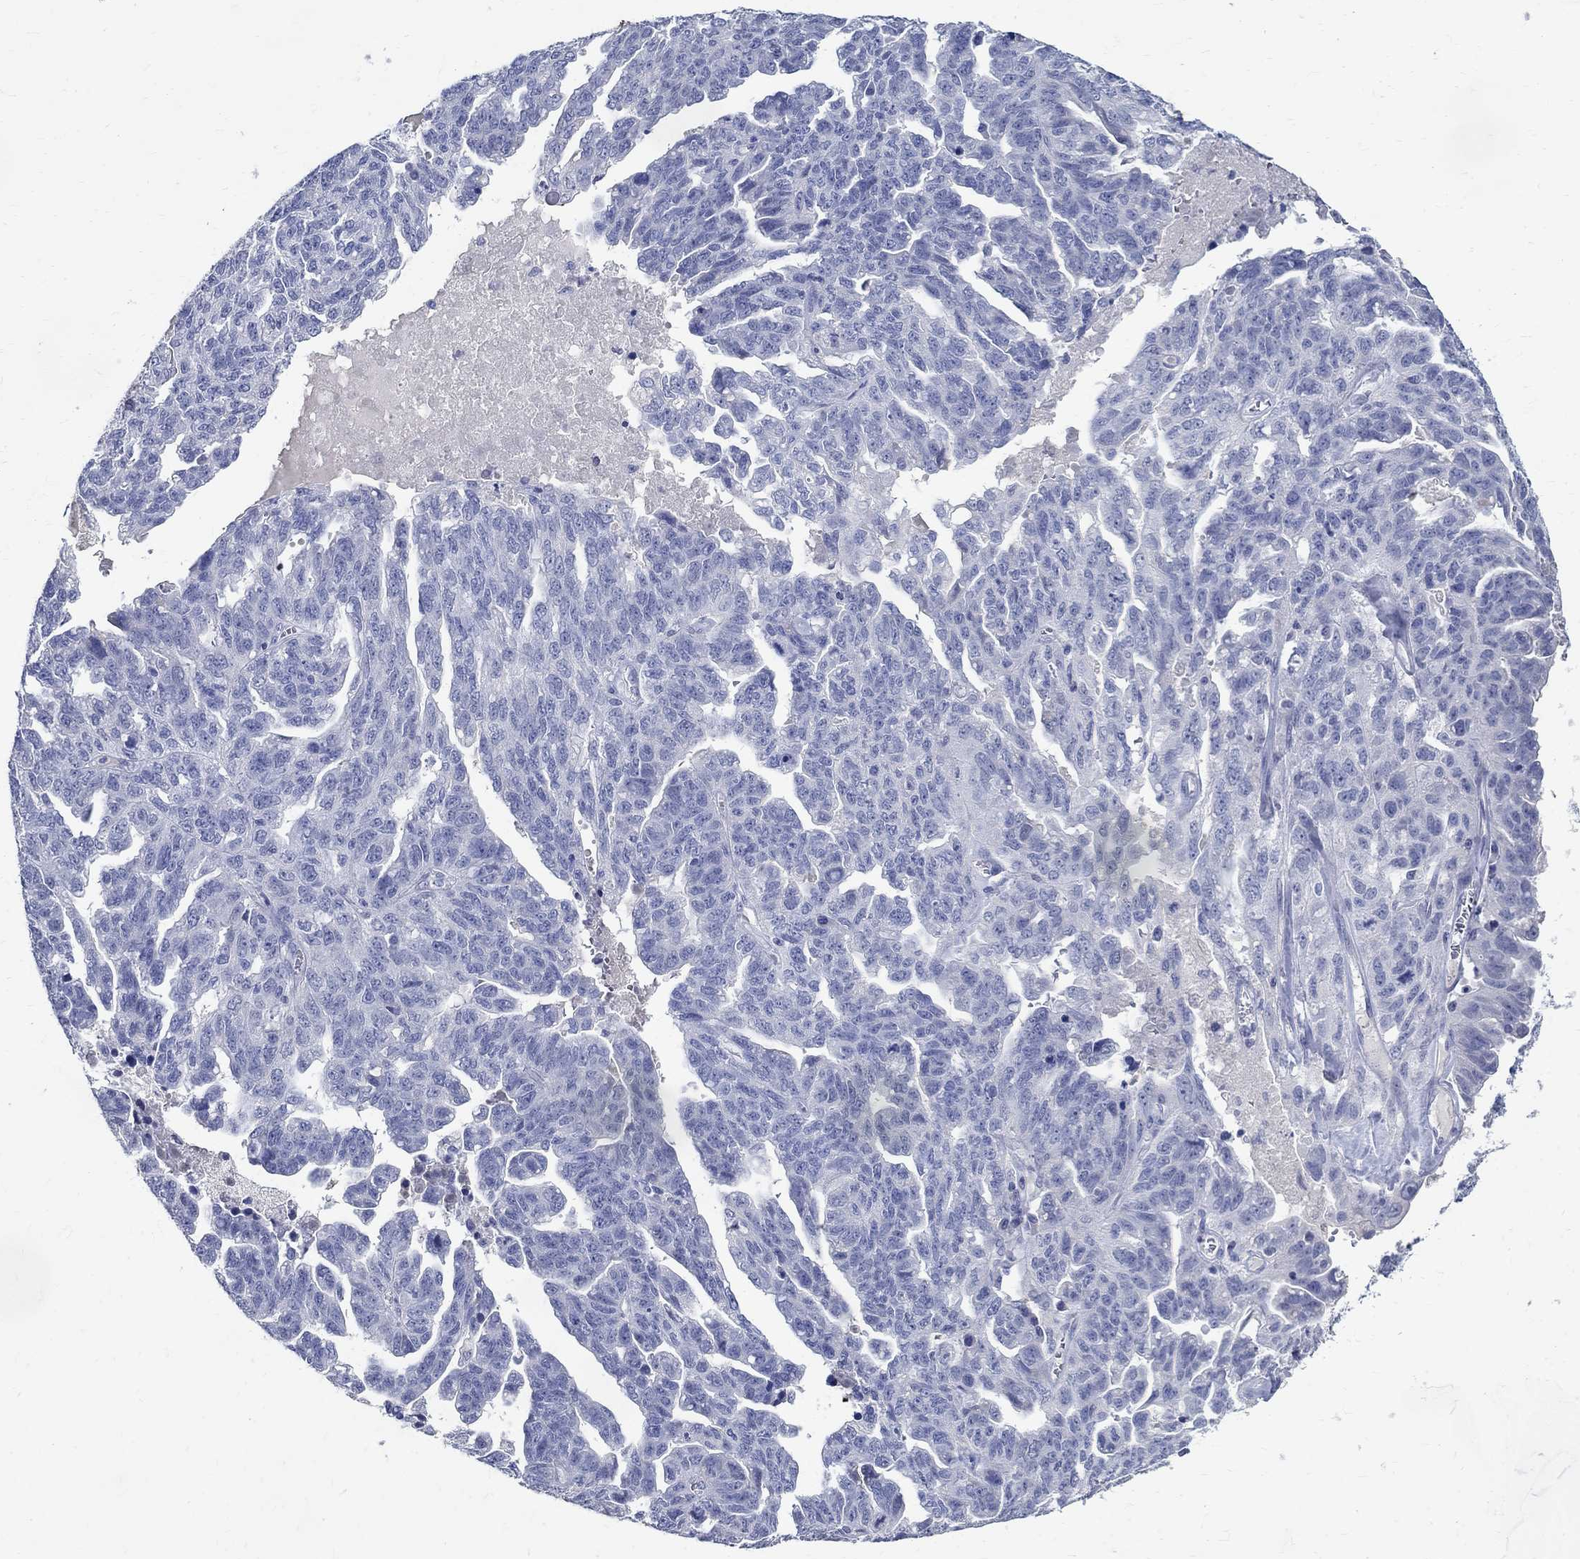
{"staining": {"intensity": "negative", "quantity": "none", "location": "none"}, "tissue": "ovarian cancer", "cell_type": "Tumor cells", "image_type": "cancer", "snomed": [{"axis": "morphology", "description": "Cystadenocarcinoma, serous, NOS"}, {"axis": "topography", "description": "Ovary"}], "caption": "Ovarian cancer (serous cystadenocarcinoma) was stained to show a protein in brown. There is no significant expression in tumor cells. (Stains: DAB immunohistochemistry with hematoxylin counter stain, Microscopy: brightfield microscopy at high magnification).", "gene": "SOX2", "patient": {"sex": "female", "age": 71}}